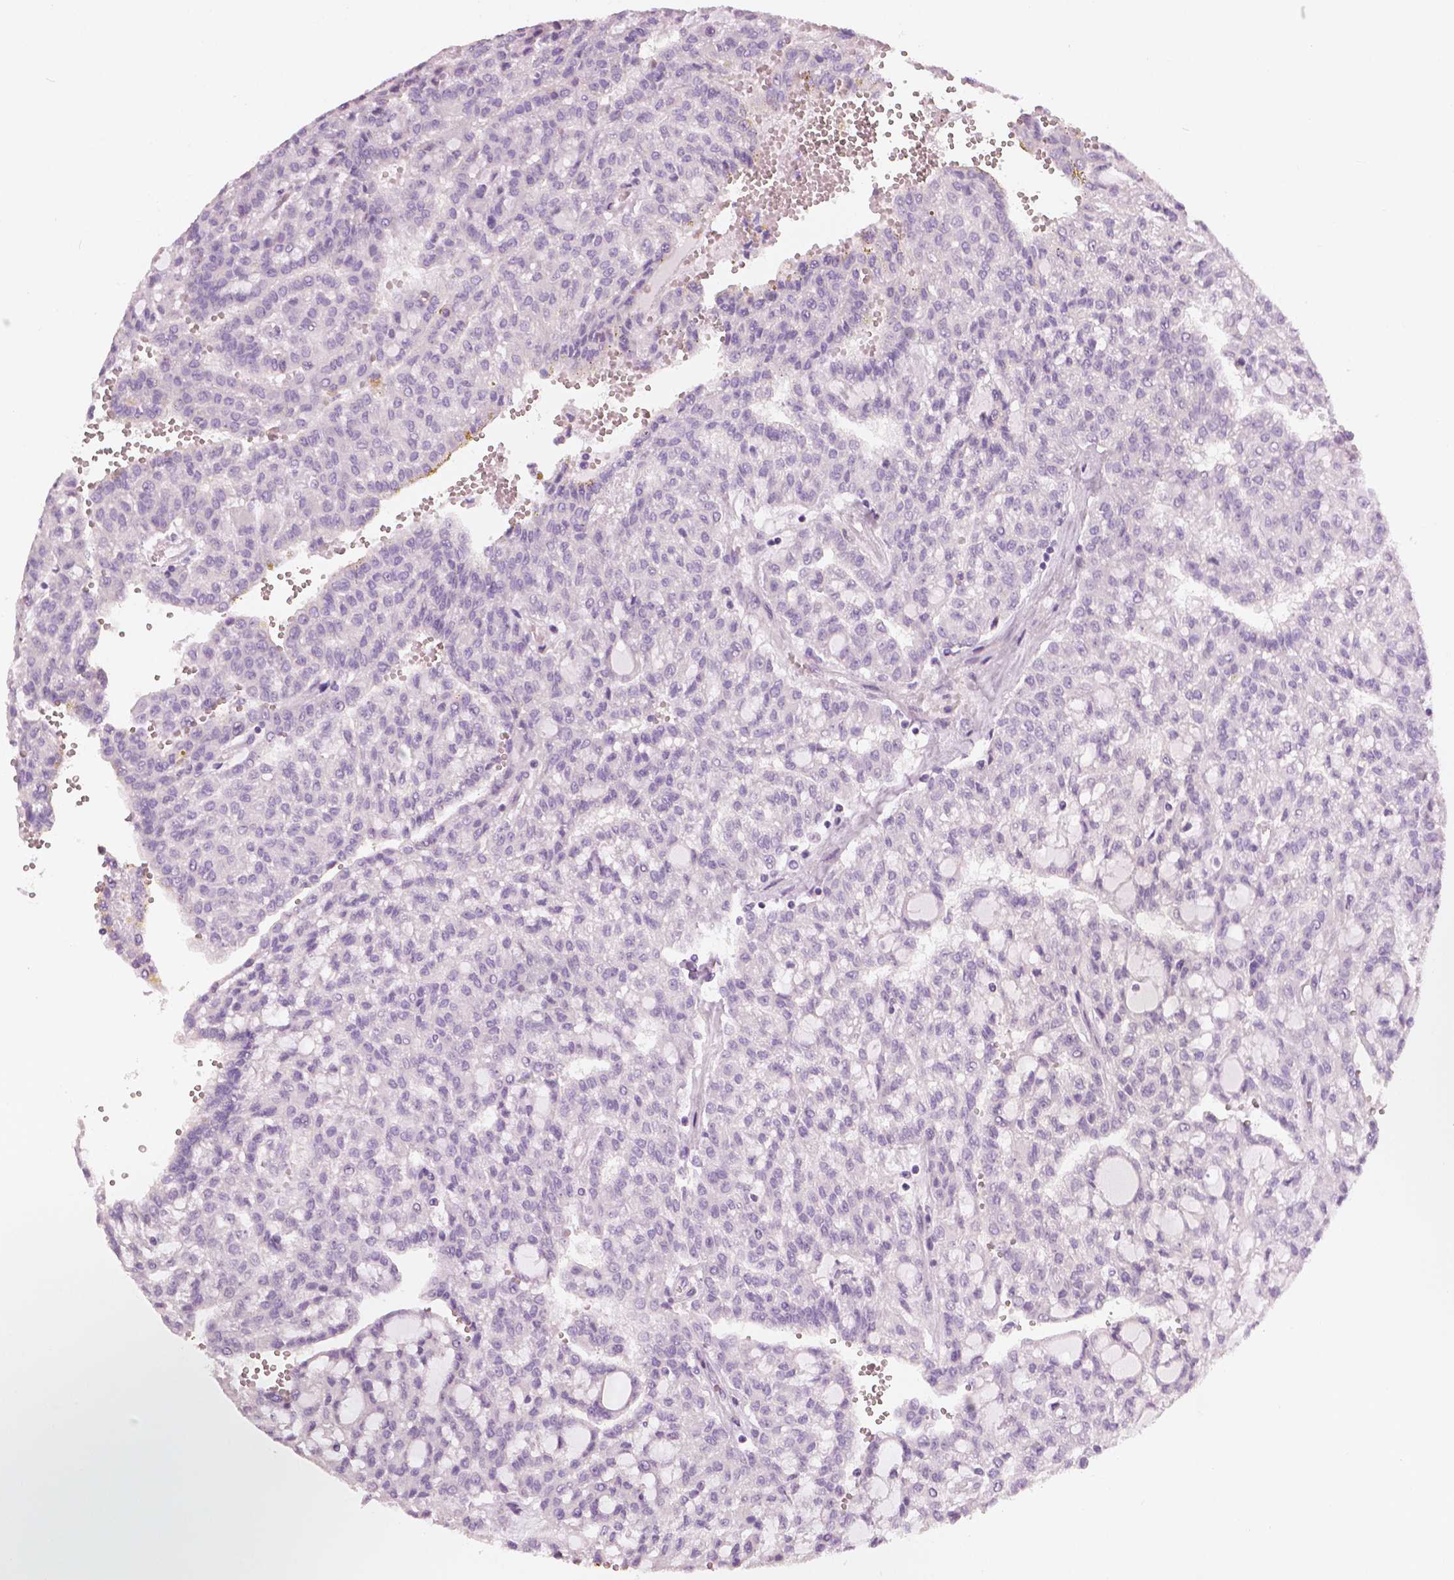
{"staining": {"intensity": "negative", "quantity": "none", "location": "none"}, "tissue": "renal cancer", "cell_type": "Tumor cells", "image_type": "cancer", "snomed": [{"axis": "morphology", "description": "Adenocarcinoma, NOS"}, {"axis": "topography", "description": "Kidney"}], "caption": "The image reveals no staining of tumor cells in renal cancer (adenocarcinoma).", "gene": "SLC24A1", "patient": {"sex": "male", "age": 63}}